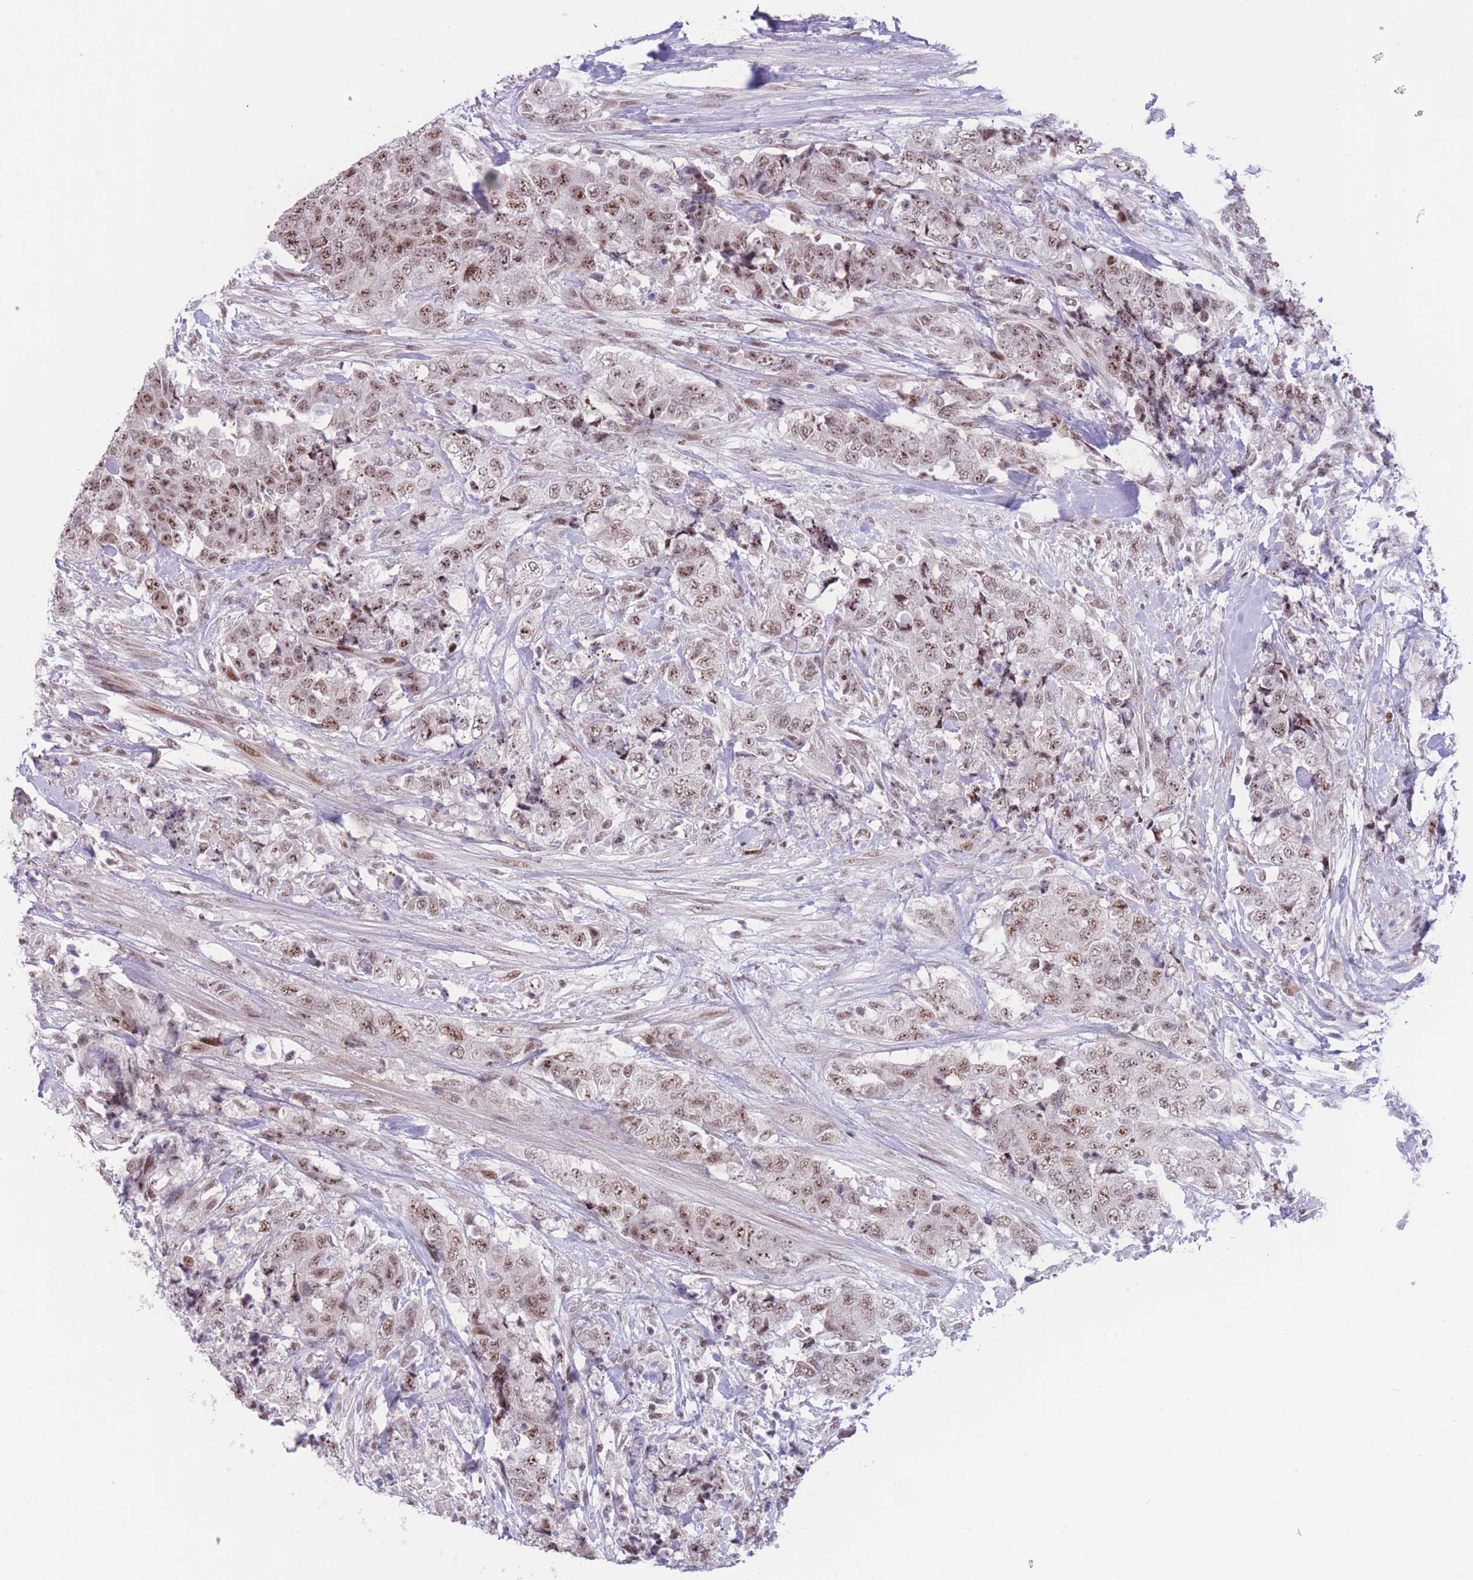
{"staining": {"intensity": "moderate", "quantity": ">75%", "location": "nuclear"}, "tissue": "urothelial cancer", "cell_type": "Tumor cells", "image_type": "cancer", "snomed": [{"axis": "morphology", "description": "Urothelial carcinoma, High grade"}, {"axis": "topography", "description": "Urinary bladder"}], "caption": "Protein staining of high-grade urothelial carcinoma tissue exhibits moderate nuclear expression in about >75% of tumor cells. (DAB = brown stain, brightfield microscopy at high magnification).", "gene": "PCIF1", "patient": {"sex": "female", "age": 78}}